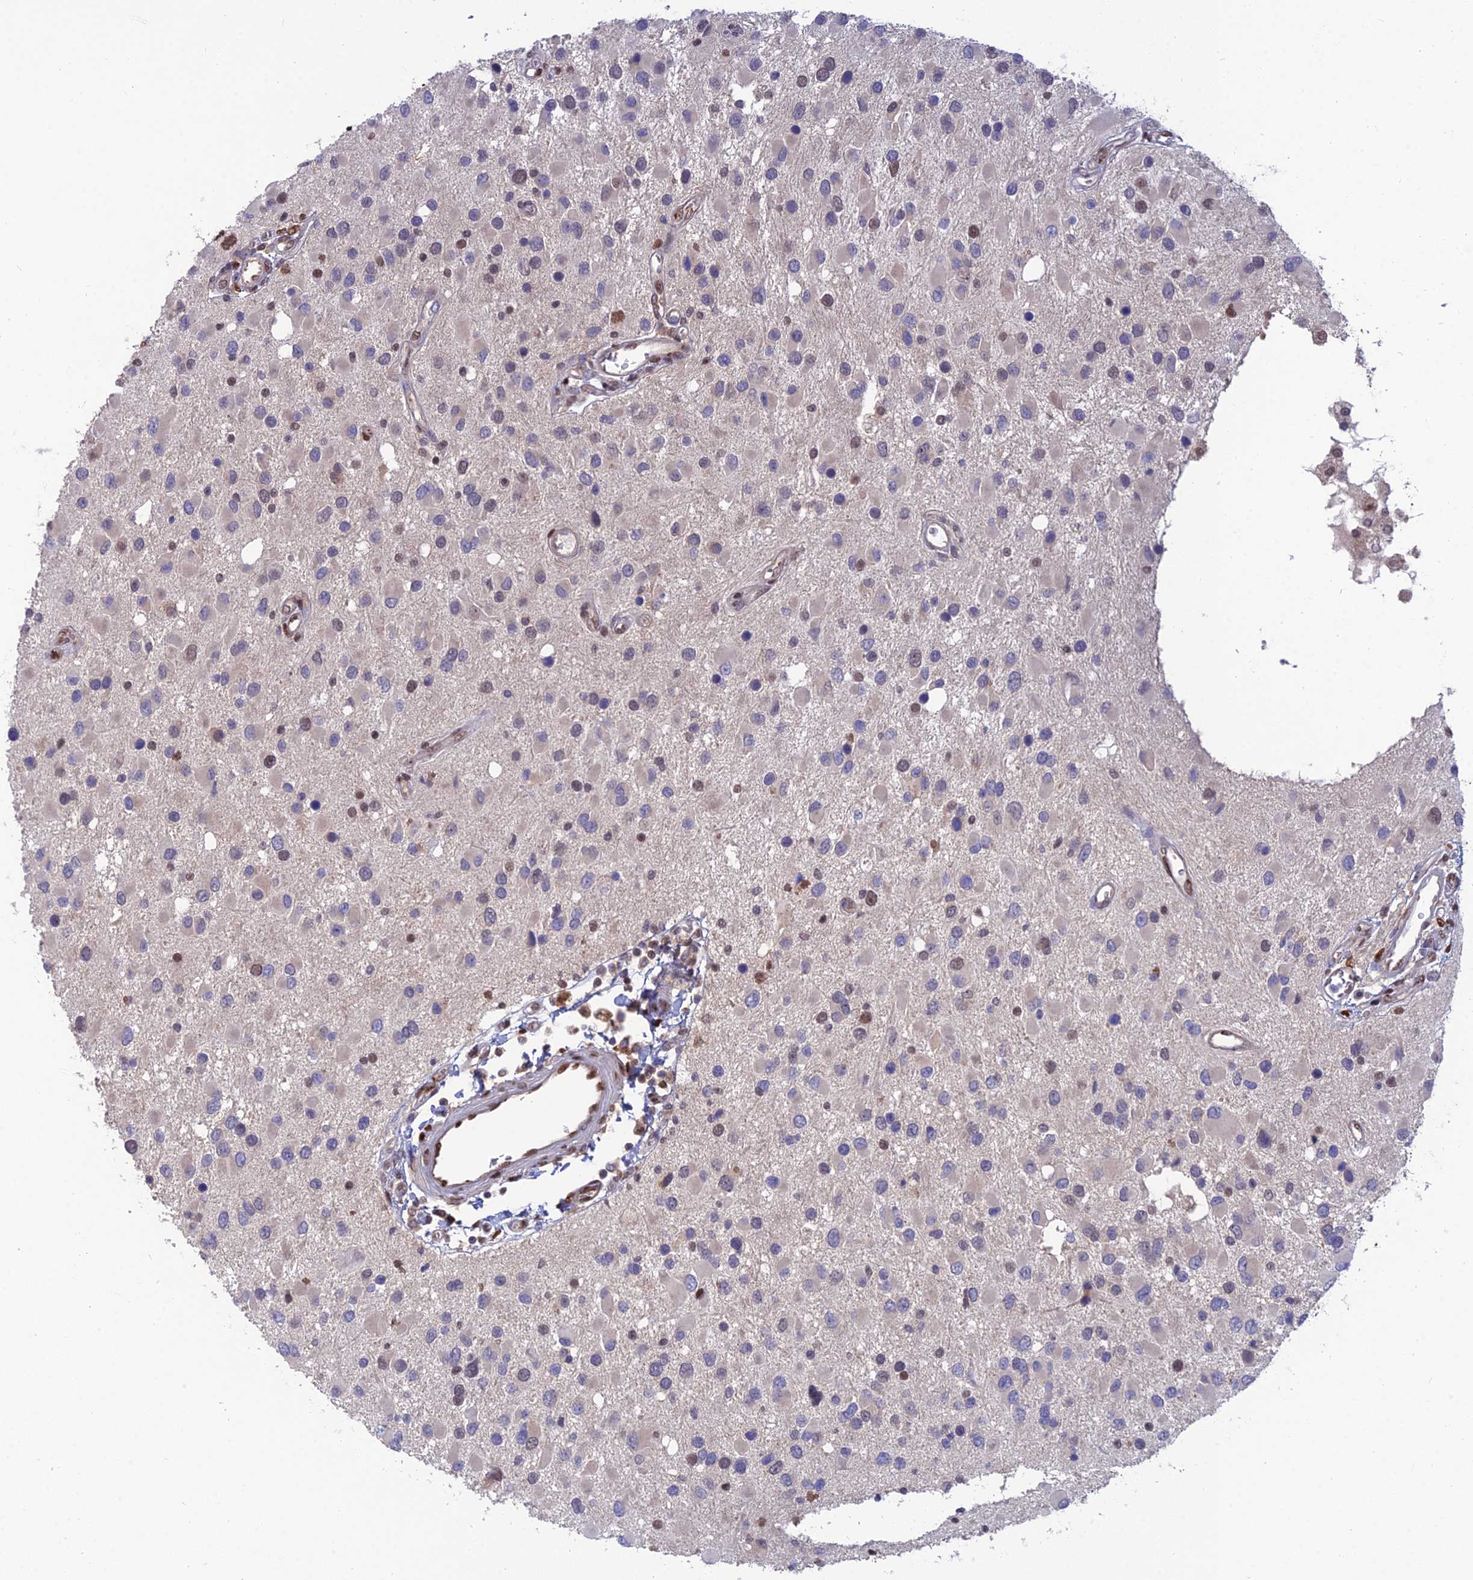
{"staining": {"intensity": "negative", "quantity": "none", "location": "none"}, "tissue": "glioma", "cell_type": "Tumor cells", "image_type": "cancer", "snomed": [{"axis": "morphology", "description": "Glioma, malignant, High grade"}, {"axis": "topography", "description": "Brain"}], "caption": "Immunohistochemistry (IHC) histopathology image of malignant glioma (high-grade) stained for a protein (brown), which demonstrates no staining in tumor cells.", "gene": "DNPEP", "patient": {"sex": "male", "age": 53}}